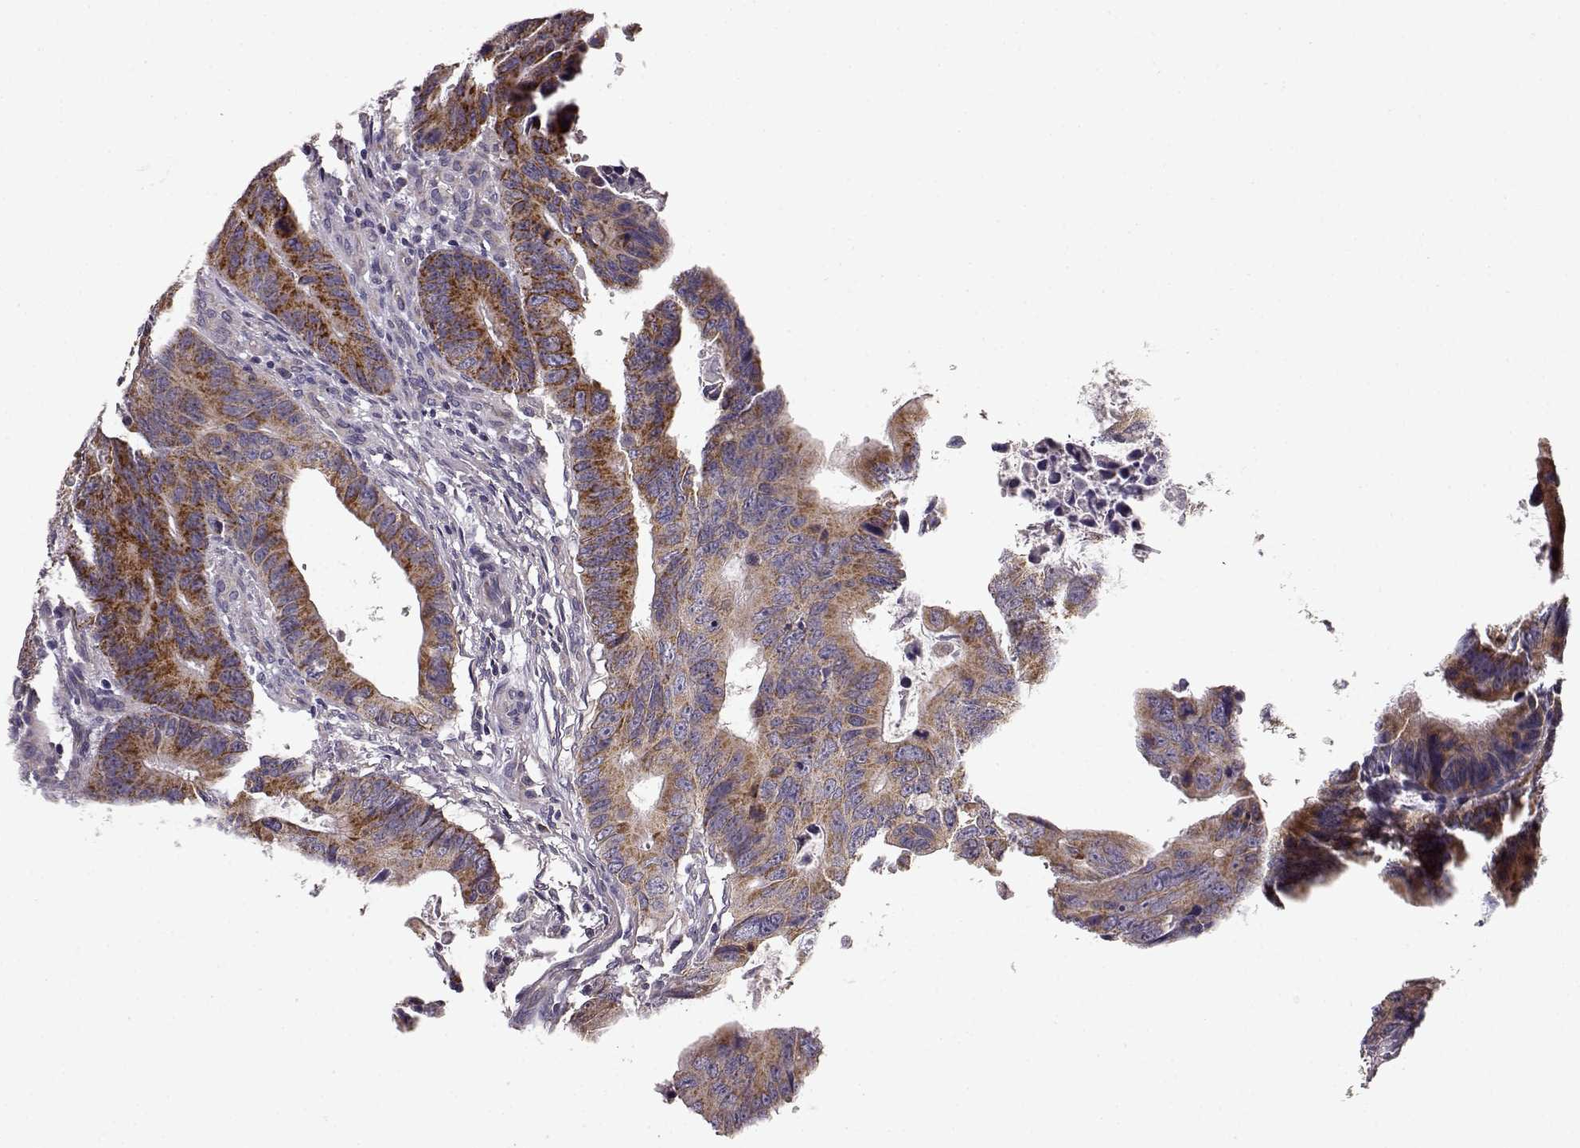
{"staining": {"intensity": "moderate", "quantity": ">75%", "location": "cytoplasmic/membranous"}, "tissue": "colorectal cancer", "cell_type": "Tumor cells", "image_type": "cancer", "snomed": [{"axis": "morphology", "description": "Adenocarcinoma, NOS"}, {"axis": "topography", "description": "Colon"}], "caption": "This photomicrograph displays immunohistochemistry (IHC) staining of human colorectal cancer (adenocarcinoma), with medium moderate cytoplasmic/membranous positivity in approximately >75% of tumor cells.", "gene": "ERBB3", "patient": {"sex": "female", "age": 87}}